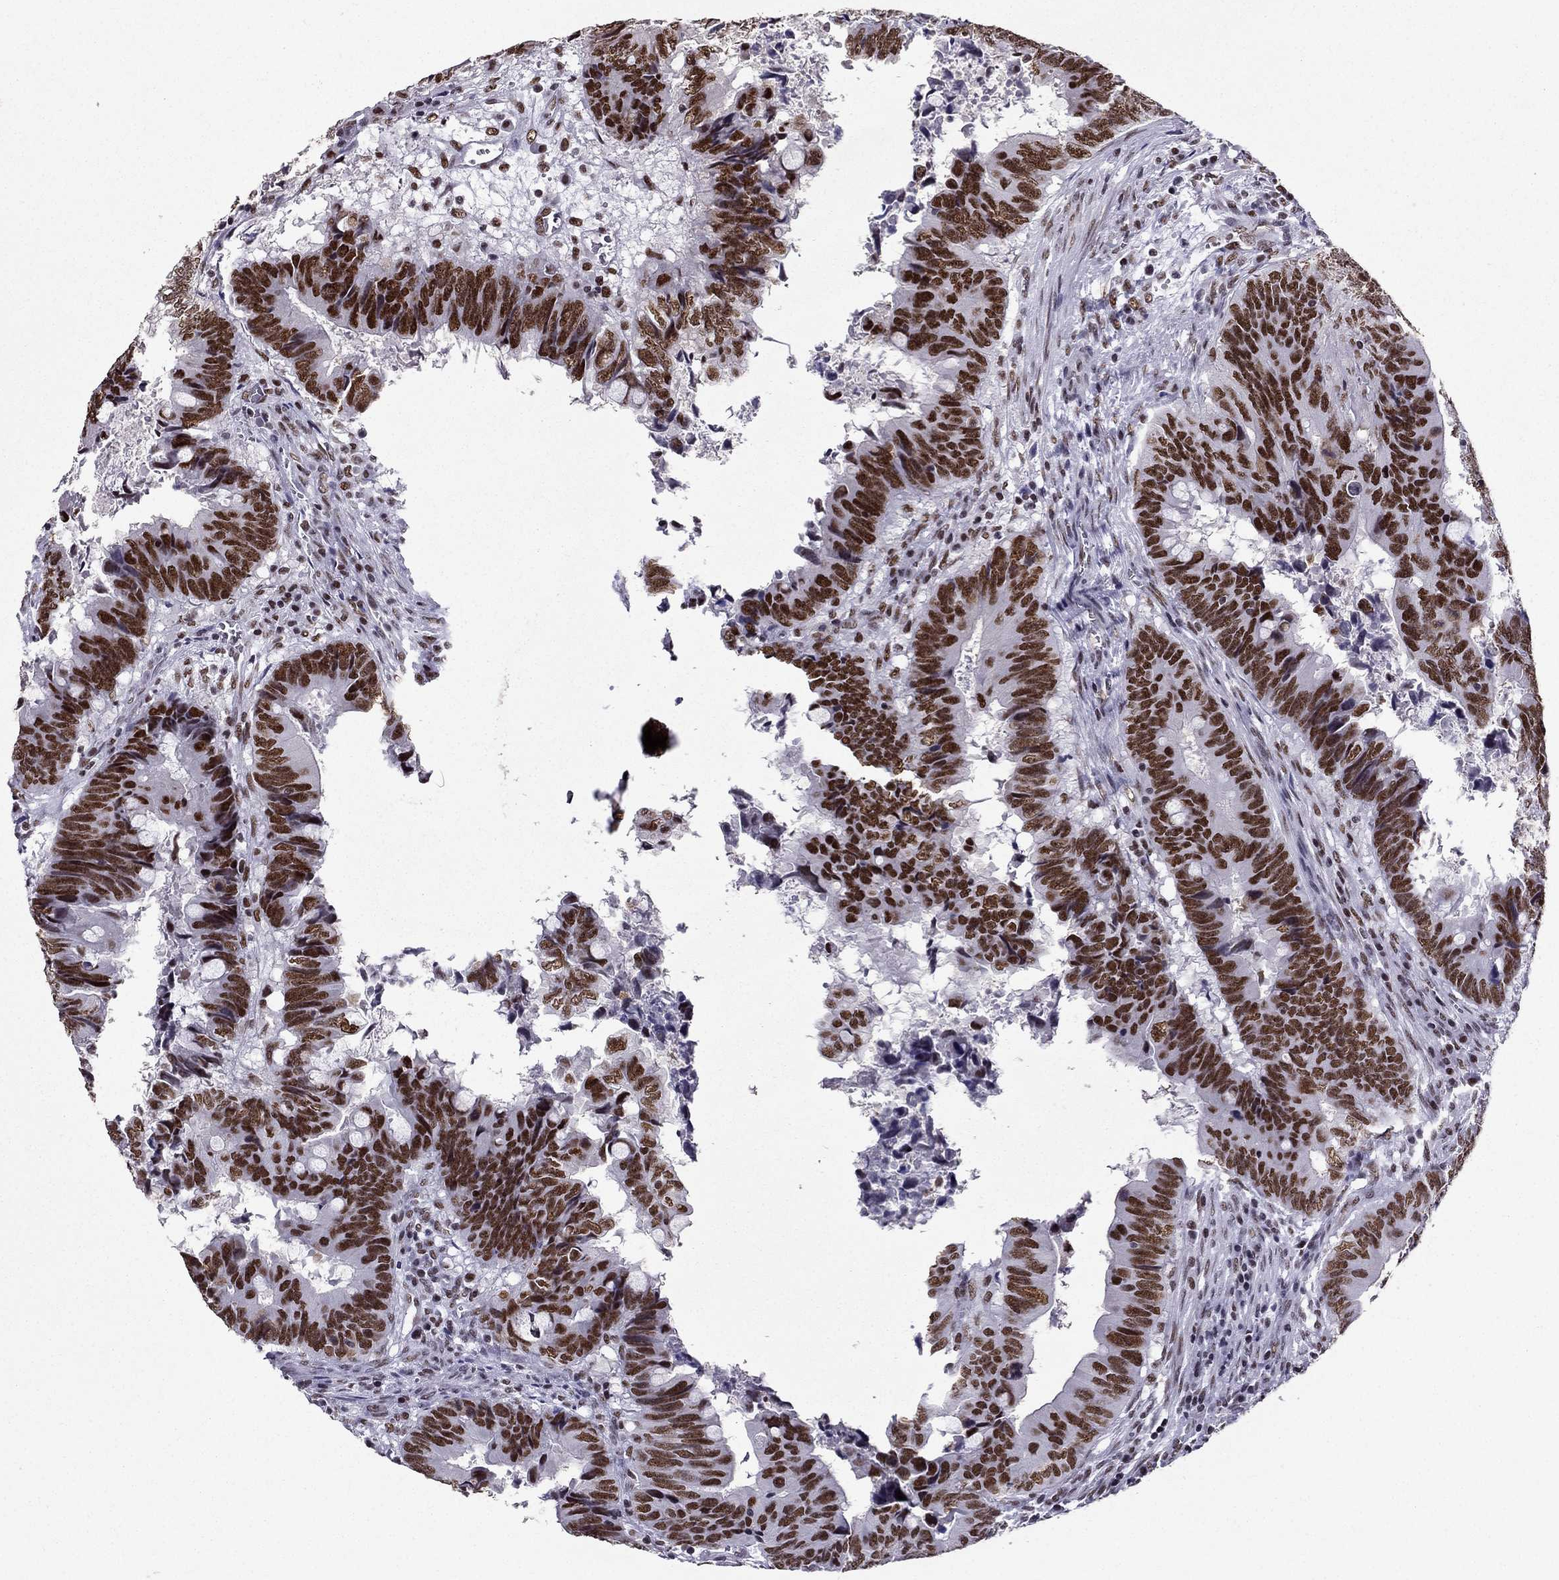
{"staining": {"intensity": "strong", "quantity": ">75%", "location": "nuclear"}, "tissue": "colorectal cancer", "cell_type": "Tumor cells", "image_type": "cancer", "snomed": [{"axis": "morphology", "description": "Adenocarcinoma, NOS"}, {"axis": "topography", "description": "Colon"}], "caption": "Immunohistochemical staining of human adenocarcinoma (colorectal) demonstrates high levels of strong nuclear protein expression in approximately >75% of tumor cells. (brown staining indicates protein expression, while blue staining denotes nuclei).", "gene": "ZNF420", "patient": {"sex": "female", "age": 82}}